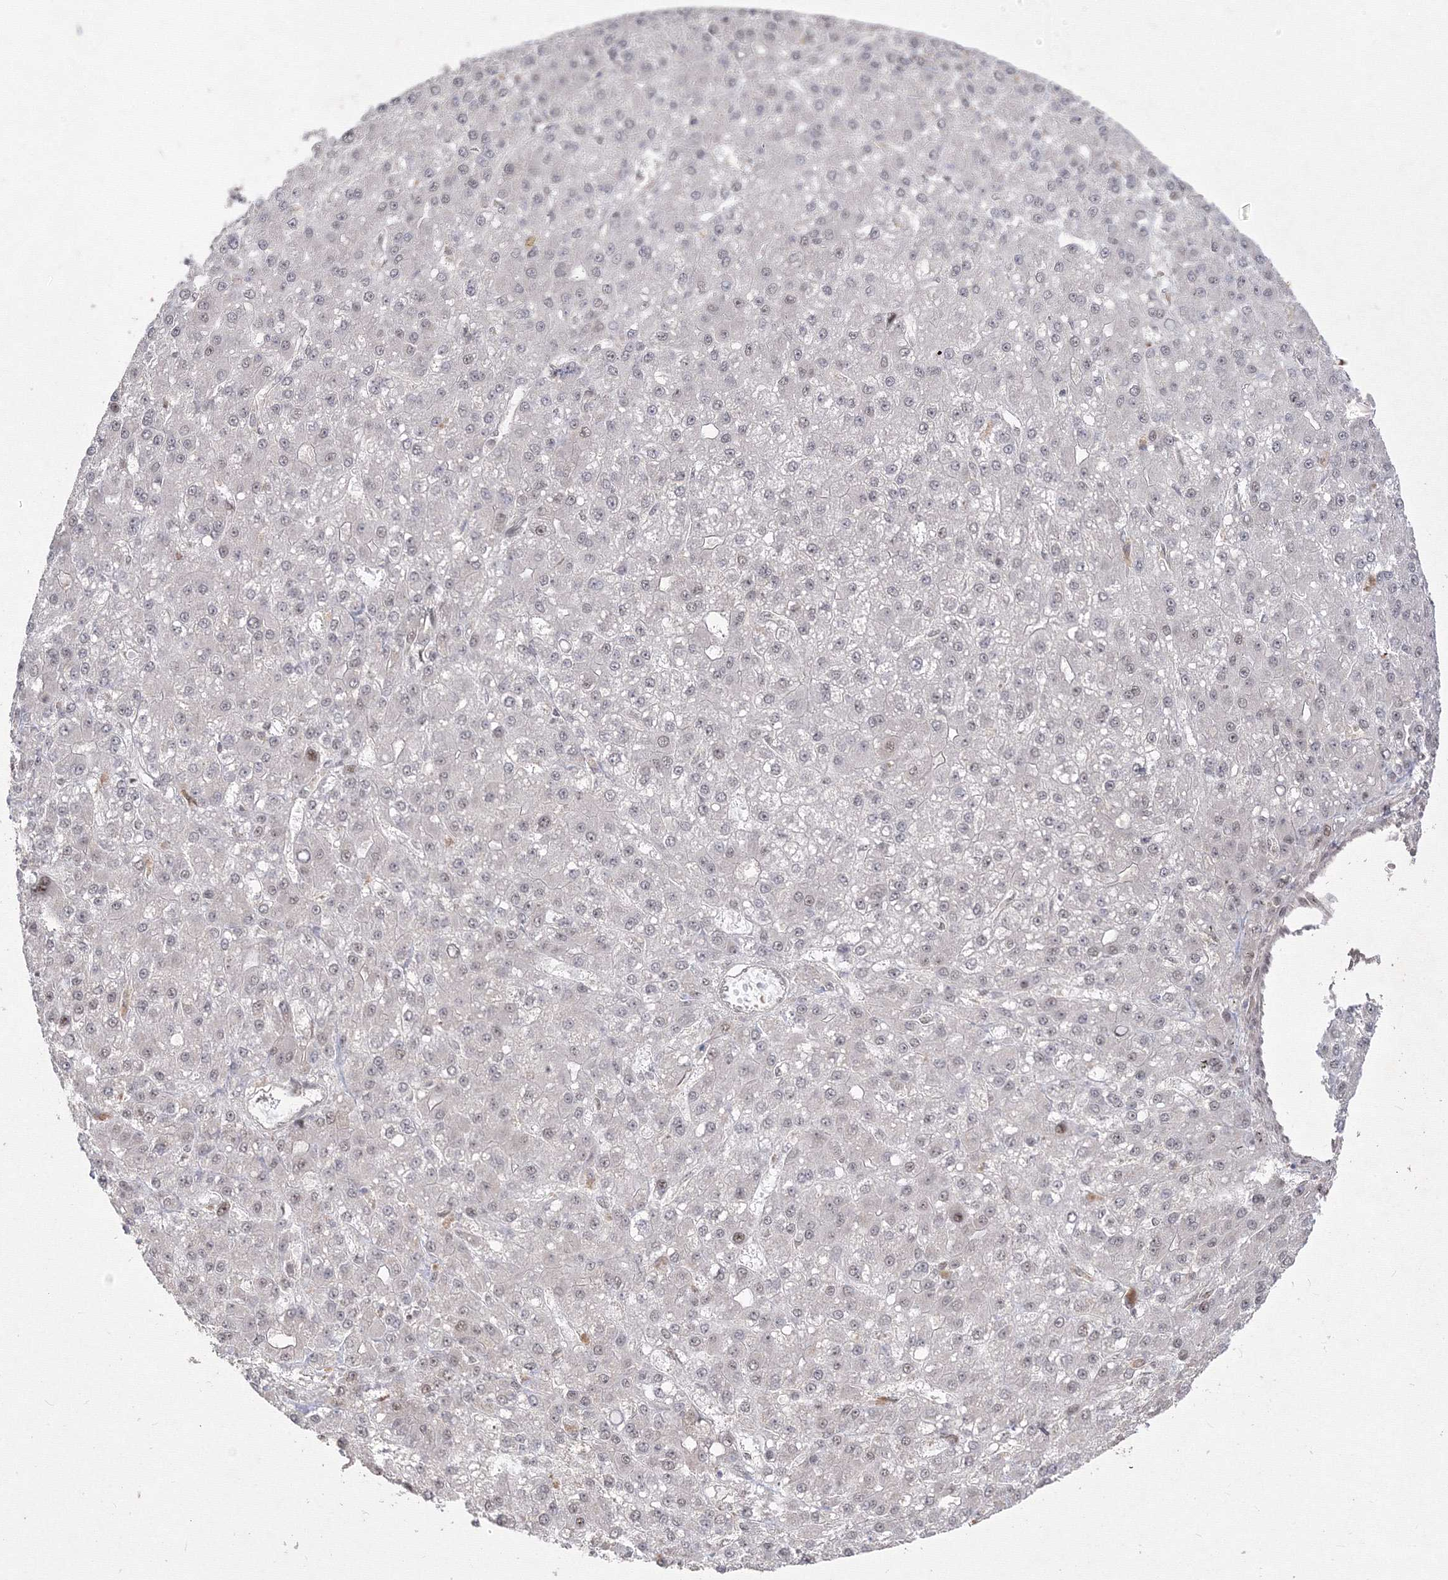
{"staining": {"intensity": "negative", "quantity": "none", "location": "none"}, "tissue": "liver cancer", "cell_type": "Tumor cells", "image_type": "cancer", "snomed": [{"axis": "morphology", "description": "Carcinoma, Hepatocellular, NOS"}, {"axis": "topography", "description": "Liver"}], "caption": "Immunohistochemistry (IHC) of liver cancer (hepatocellular carcinoma) exhibits no expression in tumor cells.", "gene": "COPS4", "patient": {"sex": "male", "age": 67}}